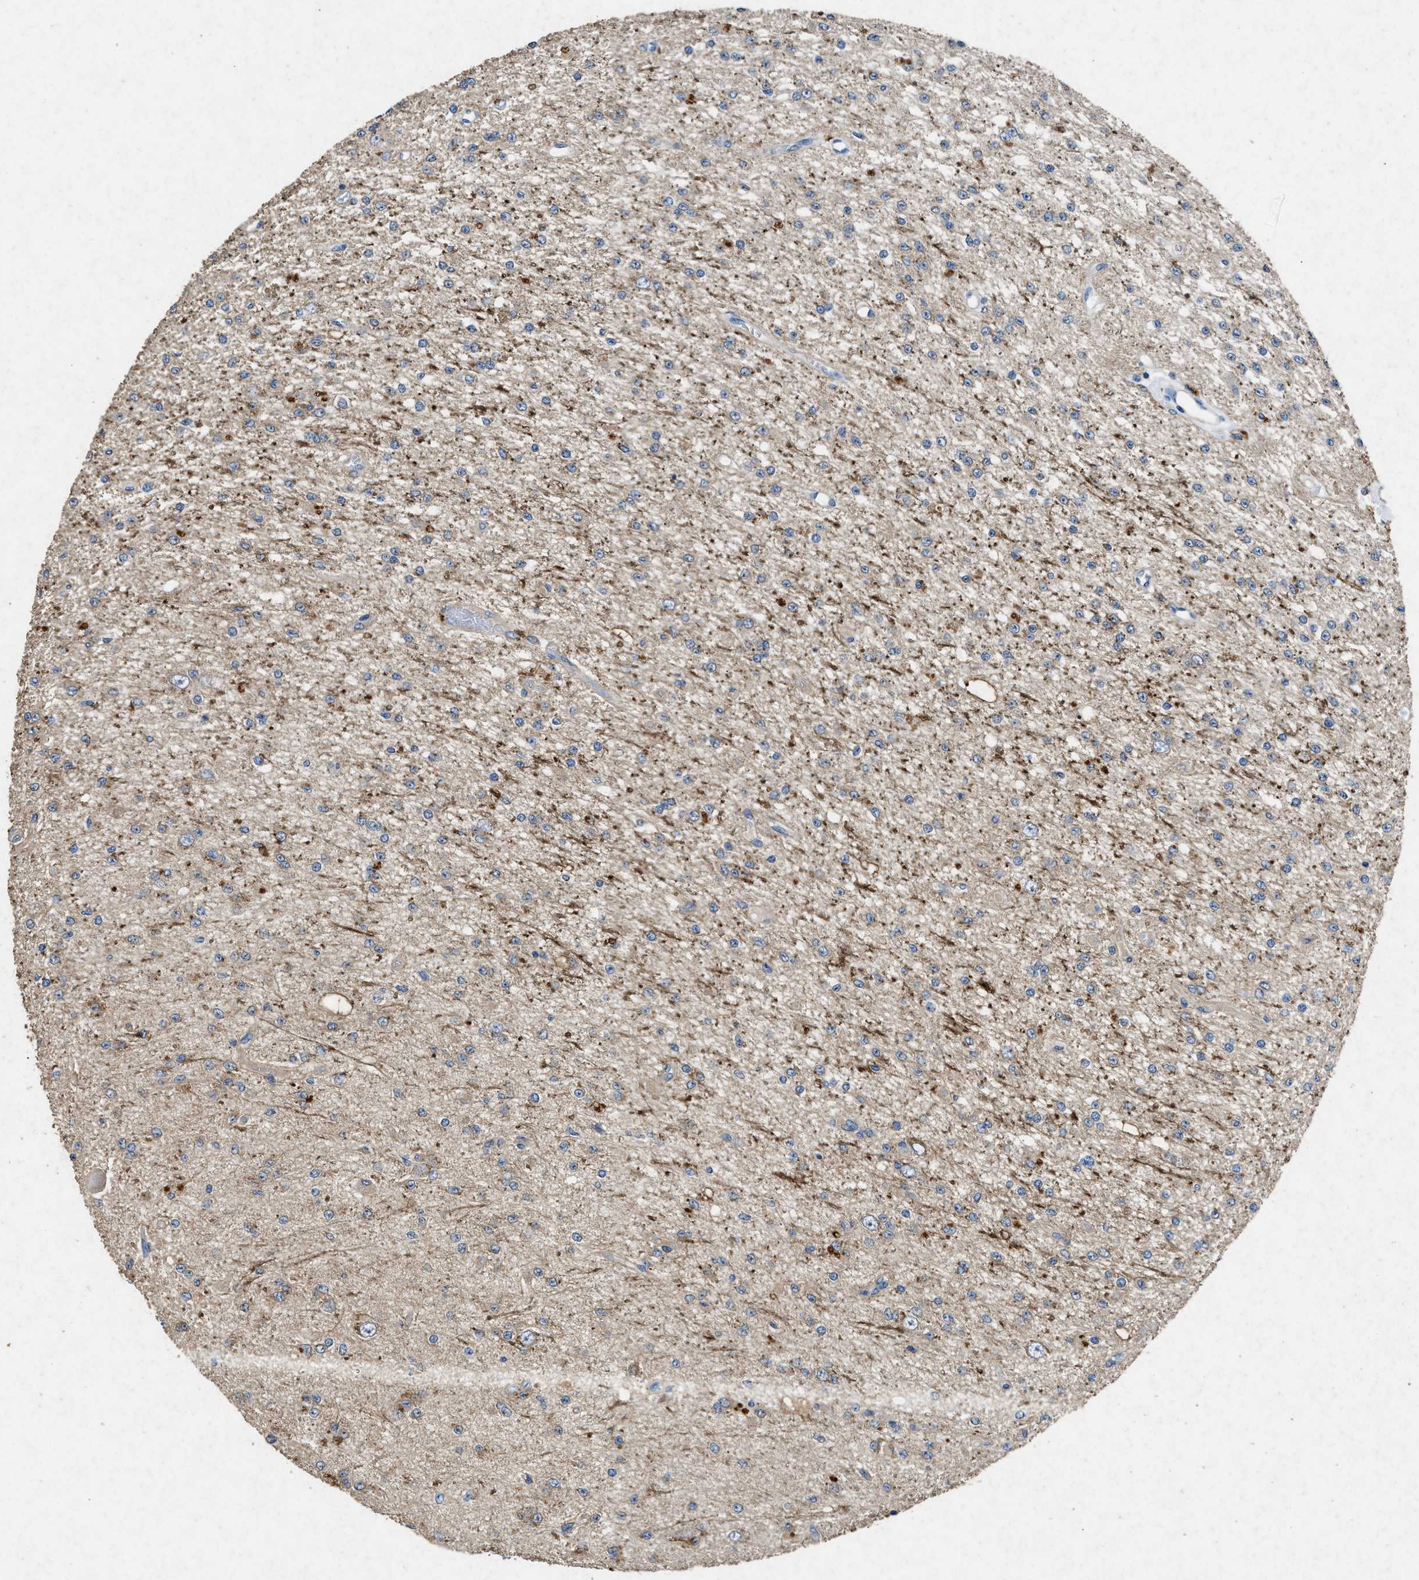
{"staining": {"intensity": "moderate", "quantity": "<25%", "location": "cytoplasmic/membranous"}, "tissue": "glioma", "cell_type": "Tumor cells", "image_type": "cancer", "snomed": [{"axis": "morphology", "description": "Glioma, malignant, Low grade"}, {"axis": "topography", "description": "Brain"}], "caption": "Human malignant glioma (low-grade) stained for a protein (brown) demonstrates moderate cytoplasmic/membranous positive staining in approximately <25% of tumor cells.", "gene": "CDK15", "patient": {"sex": "male", "age": 38}}